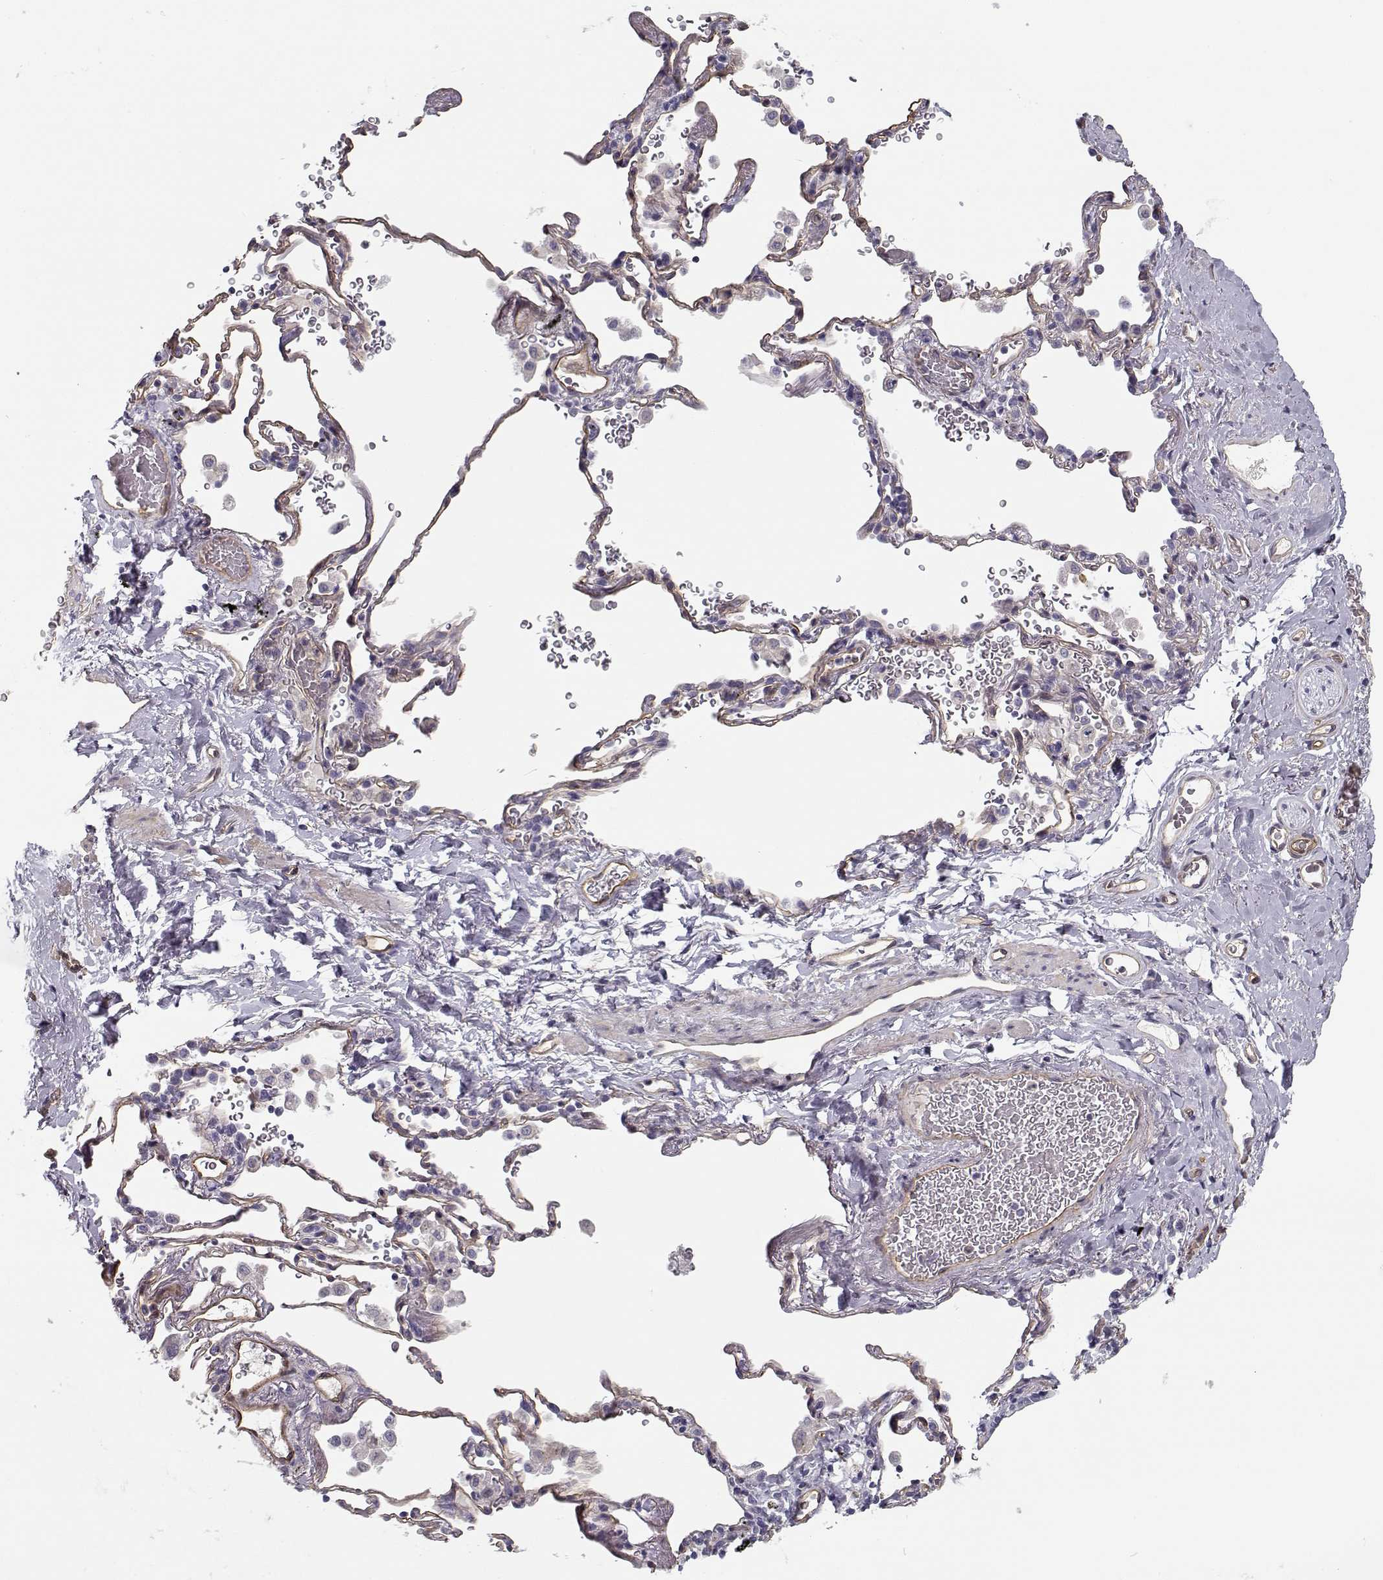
{"staining": {"intensity": "negative", "quantity": "none", "location": "none"}, "tissue": "soft tissue", "cell_type": "Fibroblasts", "image_type": "normal", "snomed": [{"axis": "morphology", "description": "Normal tissue, NOS"}, {"axis": "morphology", "description": "Adenocarcinoma, NOS"}, {"axis": "topography", "description": "Cartilage tissue"}, {"axis": "topography", "description": "Lung"}], "caption": "This is an immunohistochemistry (IHC) histopathology image of normal human soft tissue. There is no positivity in fibroblasts.", "gene": "MYO1A", "patient": {"sex": "male", "age": 59}}